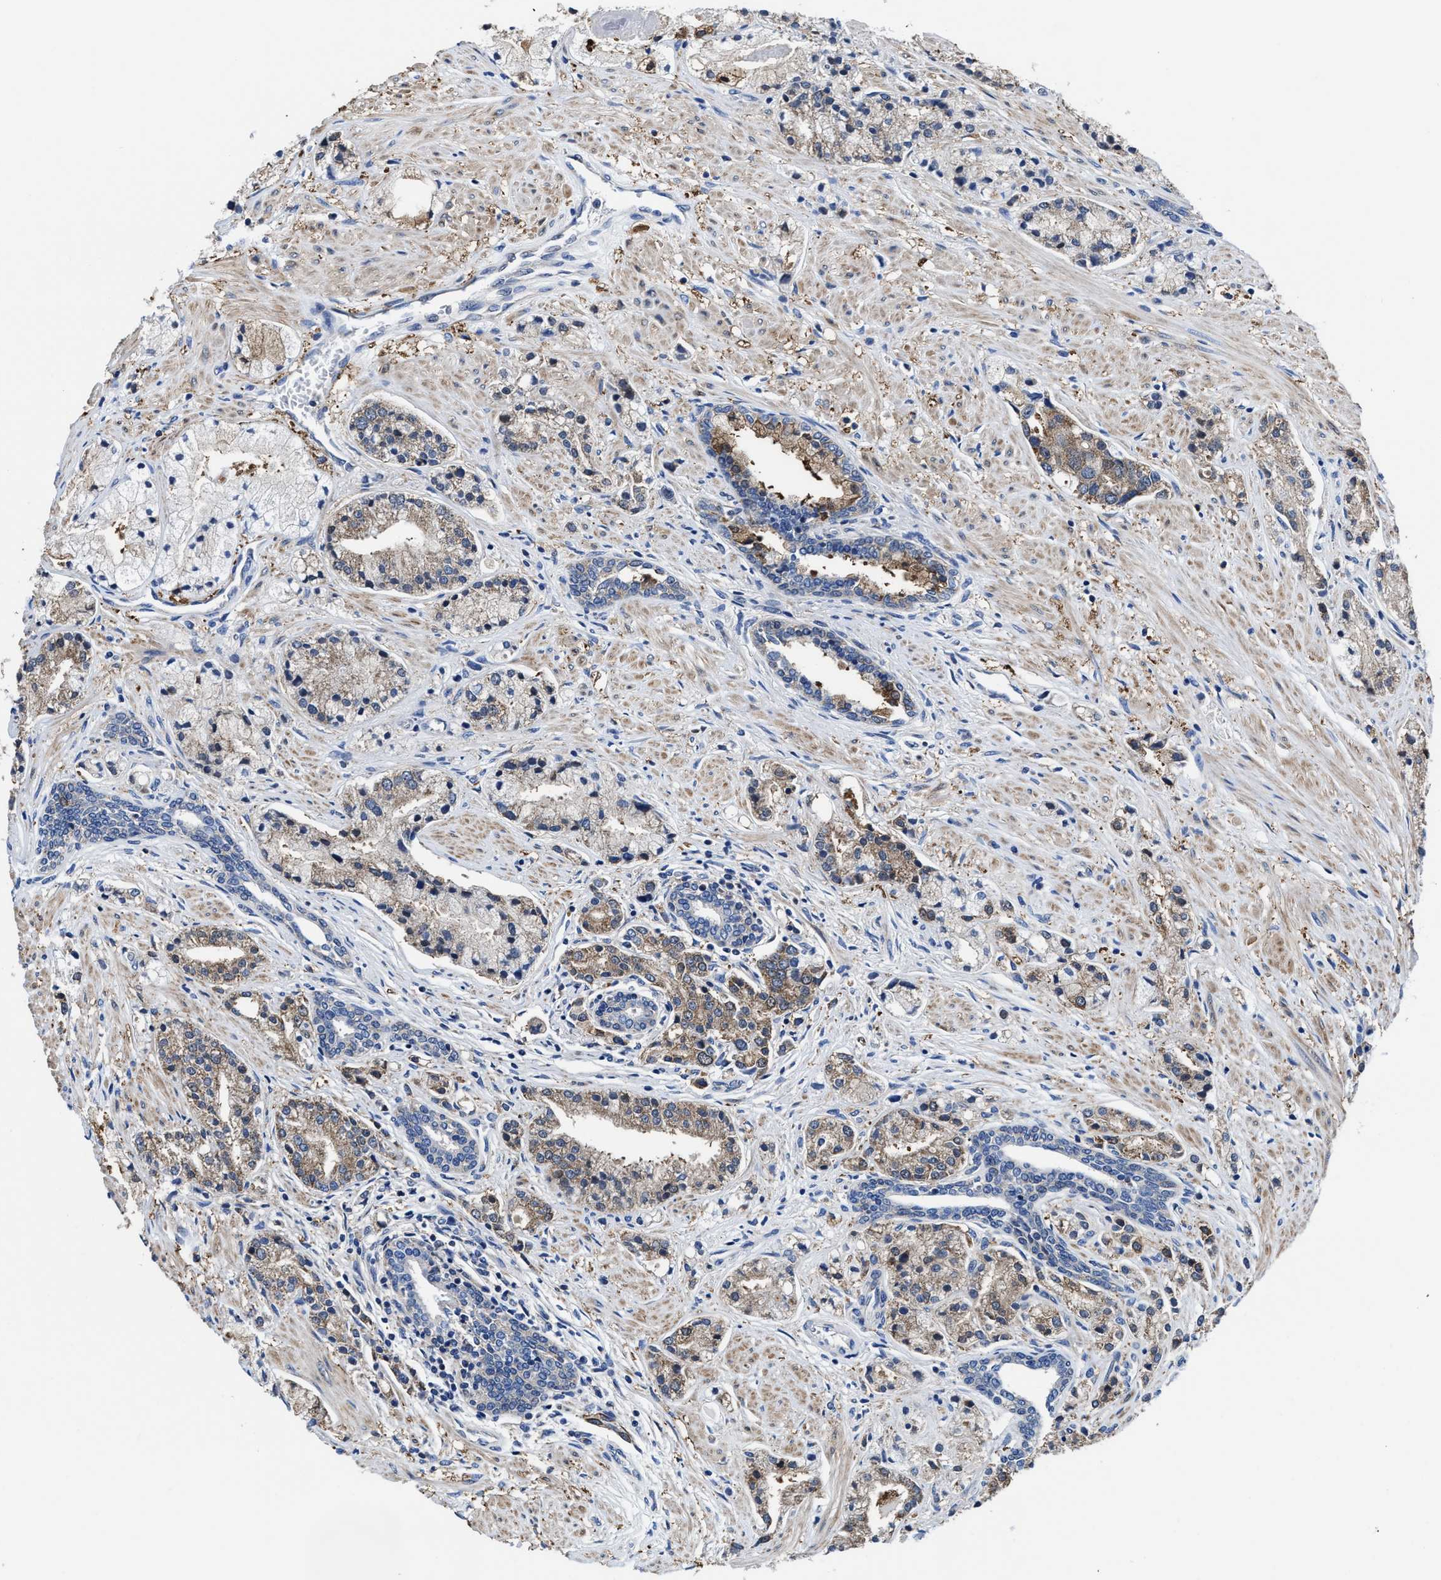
{"staining": {"intensity": "moderate", "quantity": ">75%", "location": "cytoplasmic/membranous"}, "tissue": "prostate cancer", "cell_type": "Tumor cells", "image_type": "cancer", "snomed": [{"axis": "morphology", "description": "Adenocarcinoma, High grade"}, {"axis": "topography", "description": "Prostate"}], "caption": "IHC of human prostate cancer exhibits medium levels of moderate cytoplasmic/membranous staining in approximately >75% of tumor cells.", "gene": "TMEM30A", "patient": {"sex": "male", "age": 50}}